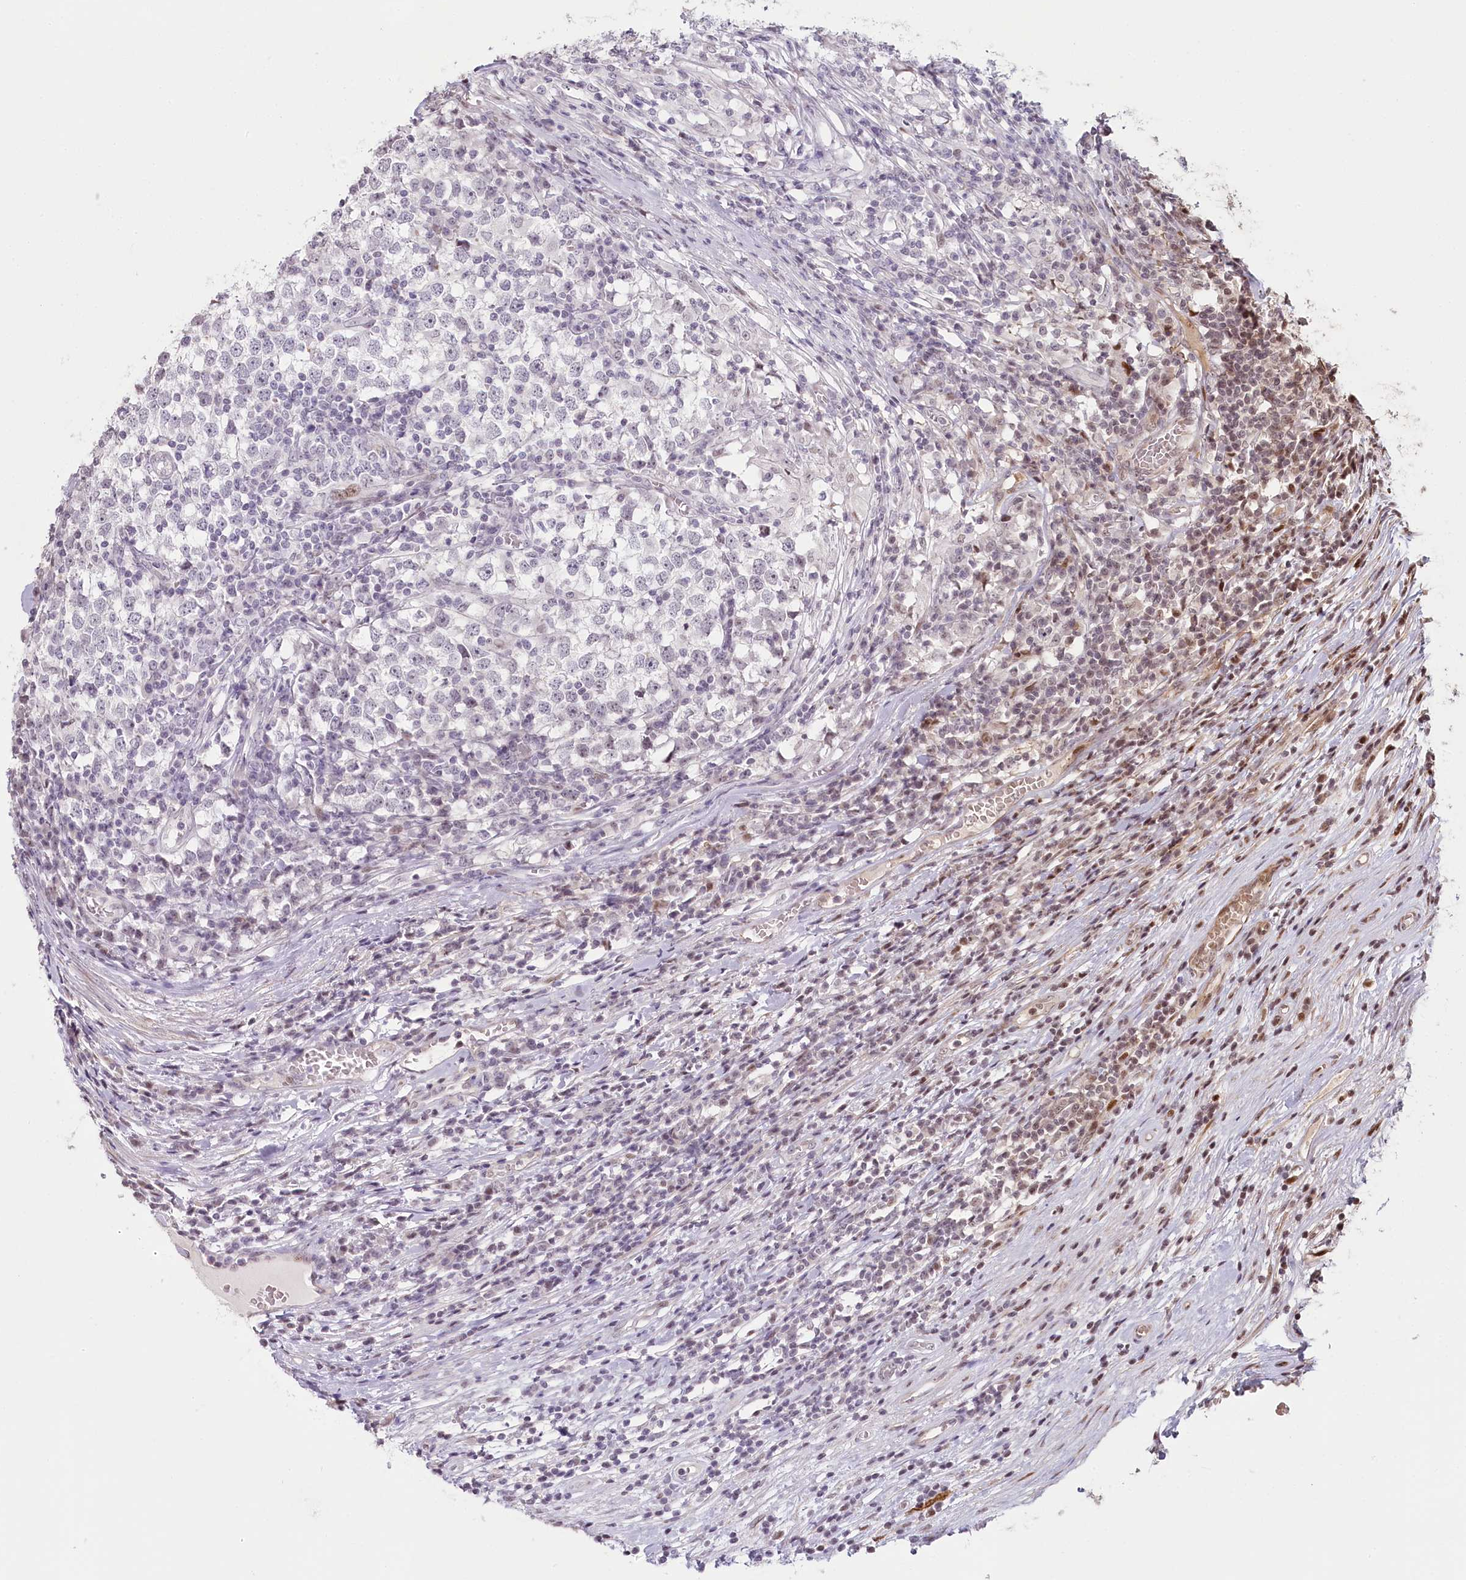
{"staining": {"intensity": "negative", "quantity": "none", "location": "none"}, "tissue": "testis cancer", "cell_type": "Tumor cells", "image_type": "cancer", "snomed": [{"axis": "morphology", "description": "Seminoma, NOS"}, {"axis": "topography", "description": "Testis"}], "caption": "This is an immunohistochemistry (IHC) histopathology image of human testis seminoma. There is no positivity in tumor cells.", "gene": "FAM204A", "patient": {"sex": "male", "age": 65}}